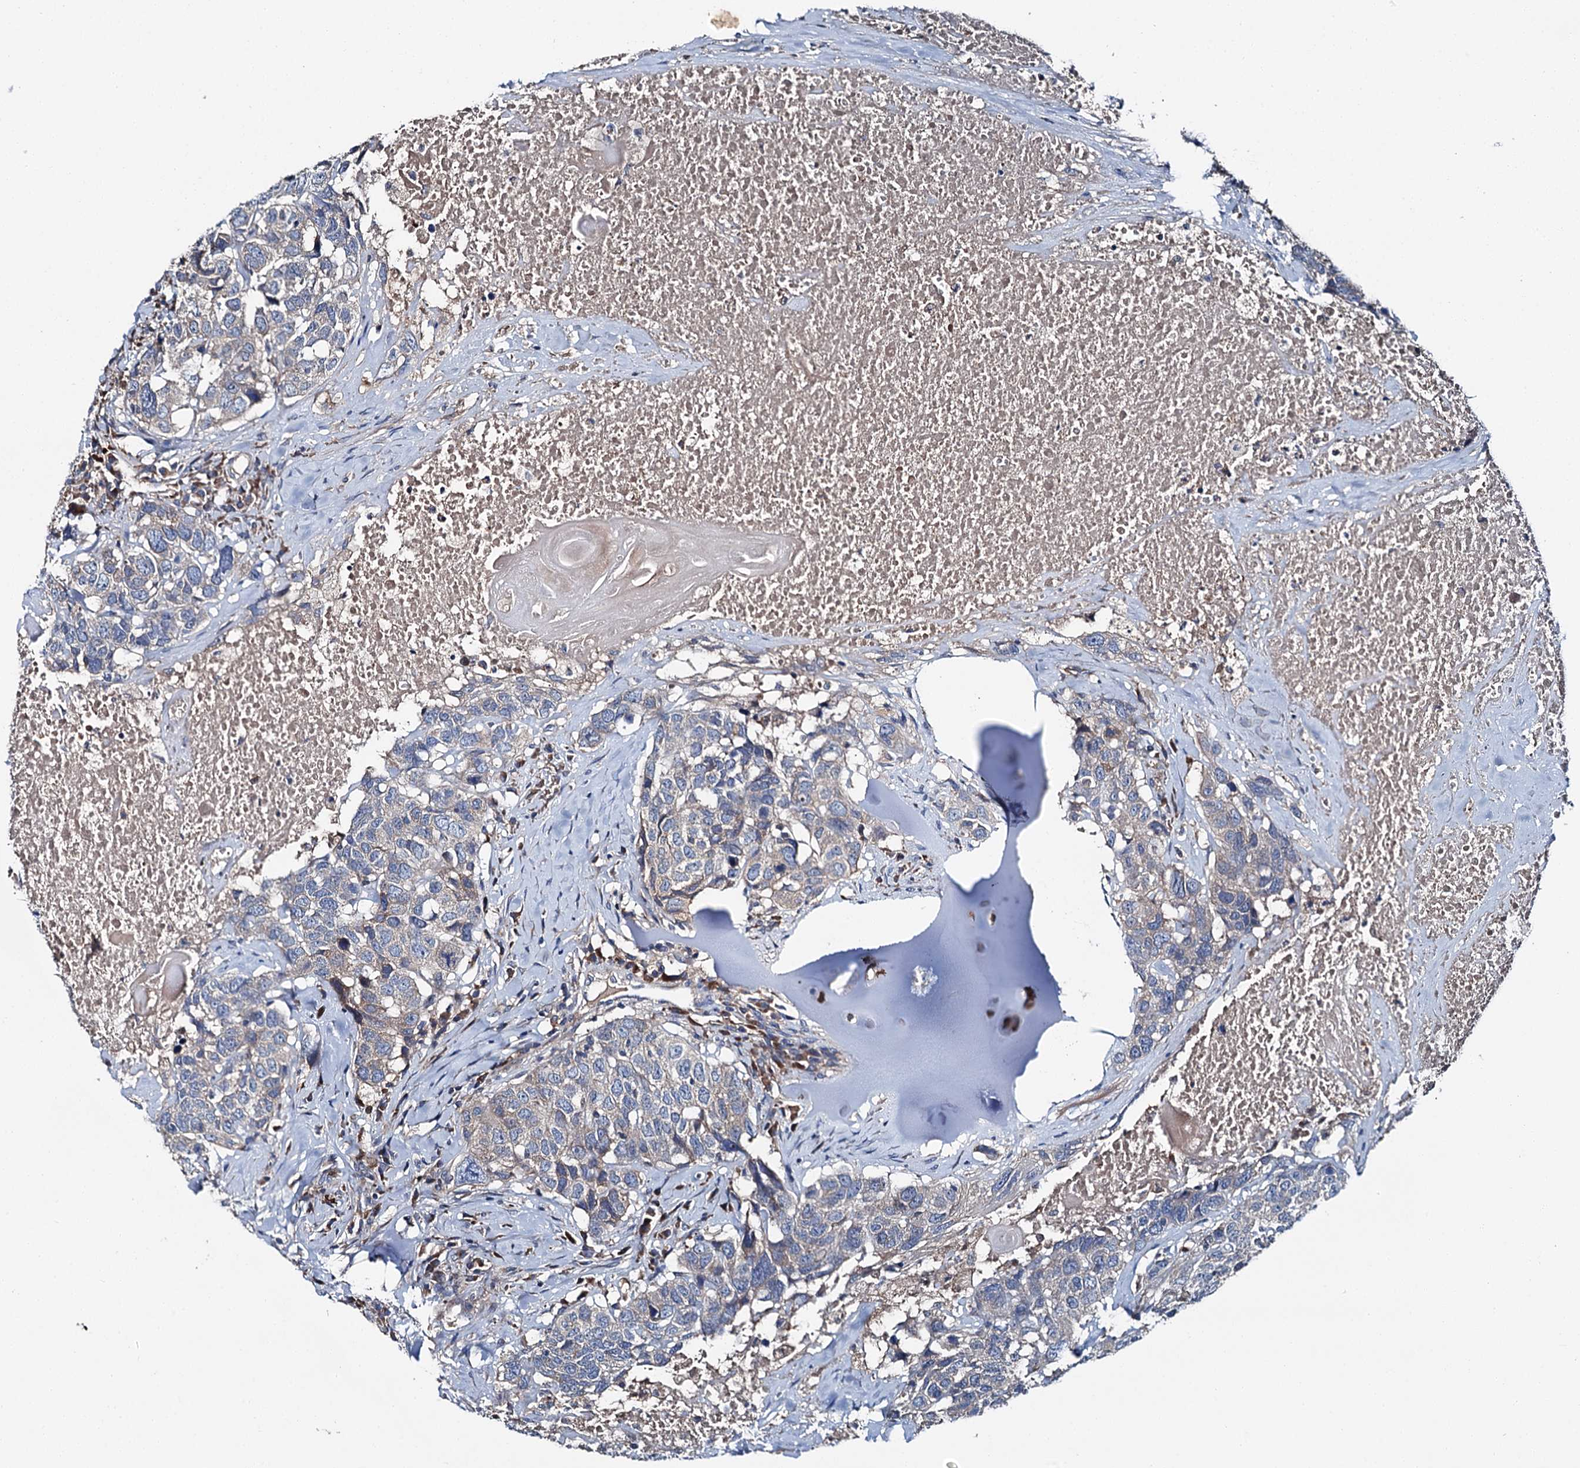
{"staining": {"intensity": "negative", "quantity": "none", "location": "none"}, "tissue": "head and neck cancer", "cell_type": "Tumor cells", "image_type": "cancer", "snomed": [{"axis": "morphology", "description": "Squamous cell carcinoma, NOS"}, {"axis": "topography", "description": "Head-Neck"}], "caption": "This is a micrograph of immunohistochemistry (IHC) staining of head and neck cancer (squamous cell carcinoma), which shows no expression in tumor cells. (DAB immunohistochemistry (IHC) with hematoxylin counter stain).", "gene": "SLC22A25", "patient": {"sex": "male", "age": 66}}